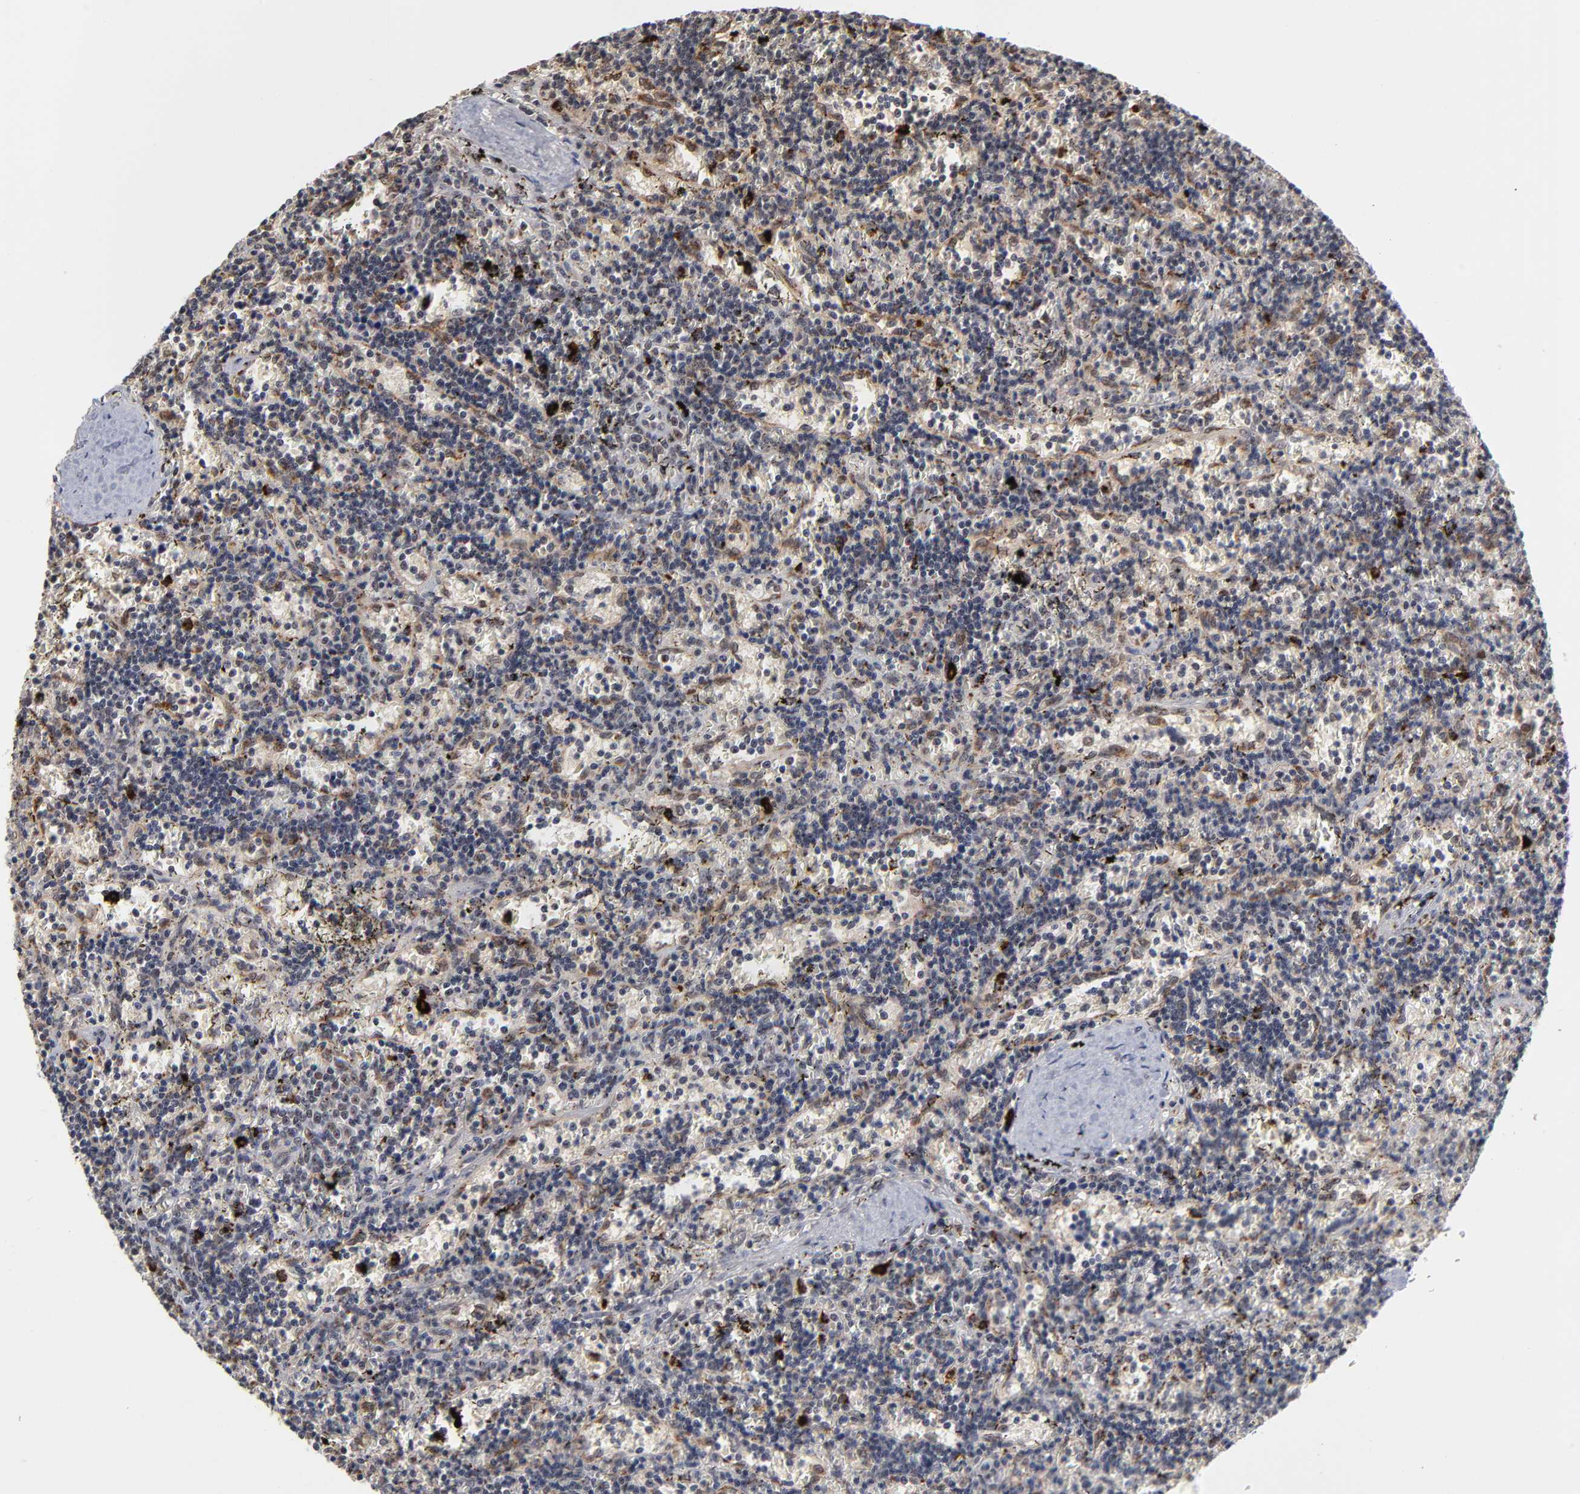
{"staining": {"intensity": "moderate", "quantity": "<25%", "location": "cytoplasmic/membranous"}, "tissue": "lymphoma", "cell_type": "Tumor cells", "image_type": "cancer", "snomed": [{"axis": "morphology", "description": "Malignant lymphoma, non-Hodgkin's type, Low grade"}, {"axis": "topography", "description": "Spleen"}], "caption": "Human low-grade malignant lymphoma, non-Hodgkin's type stained for a protein (brown) demonstrates moderate cytoplasmic/membranous positive positivity in about <25% of tumor cells.", "gene": "ZNF419", "patient": {"sex": "male", "age": 60}}